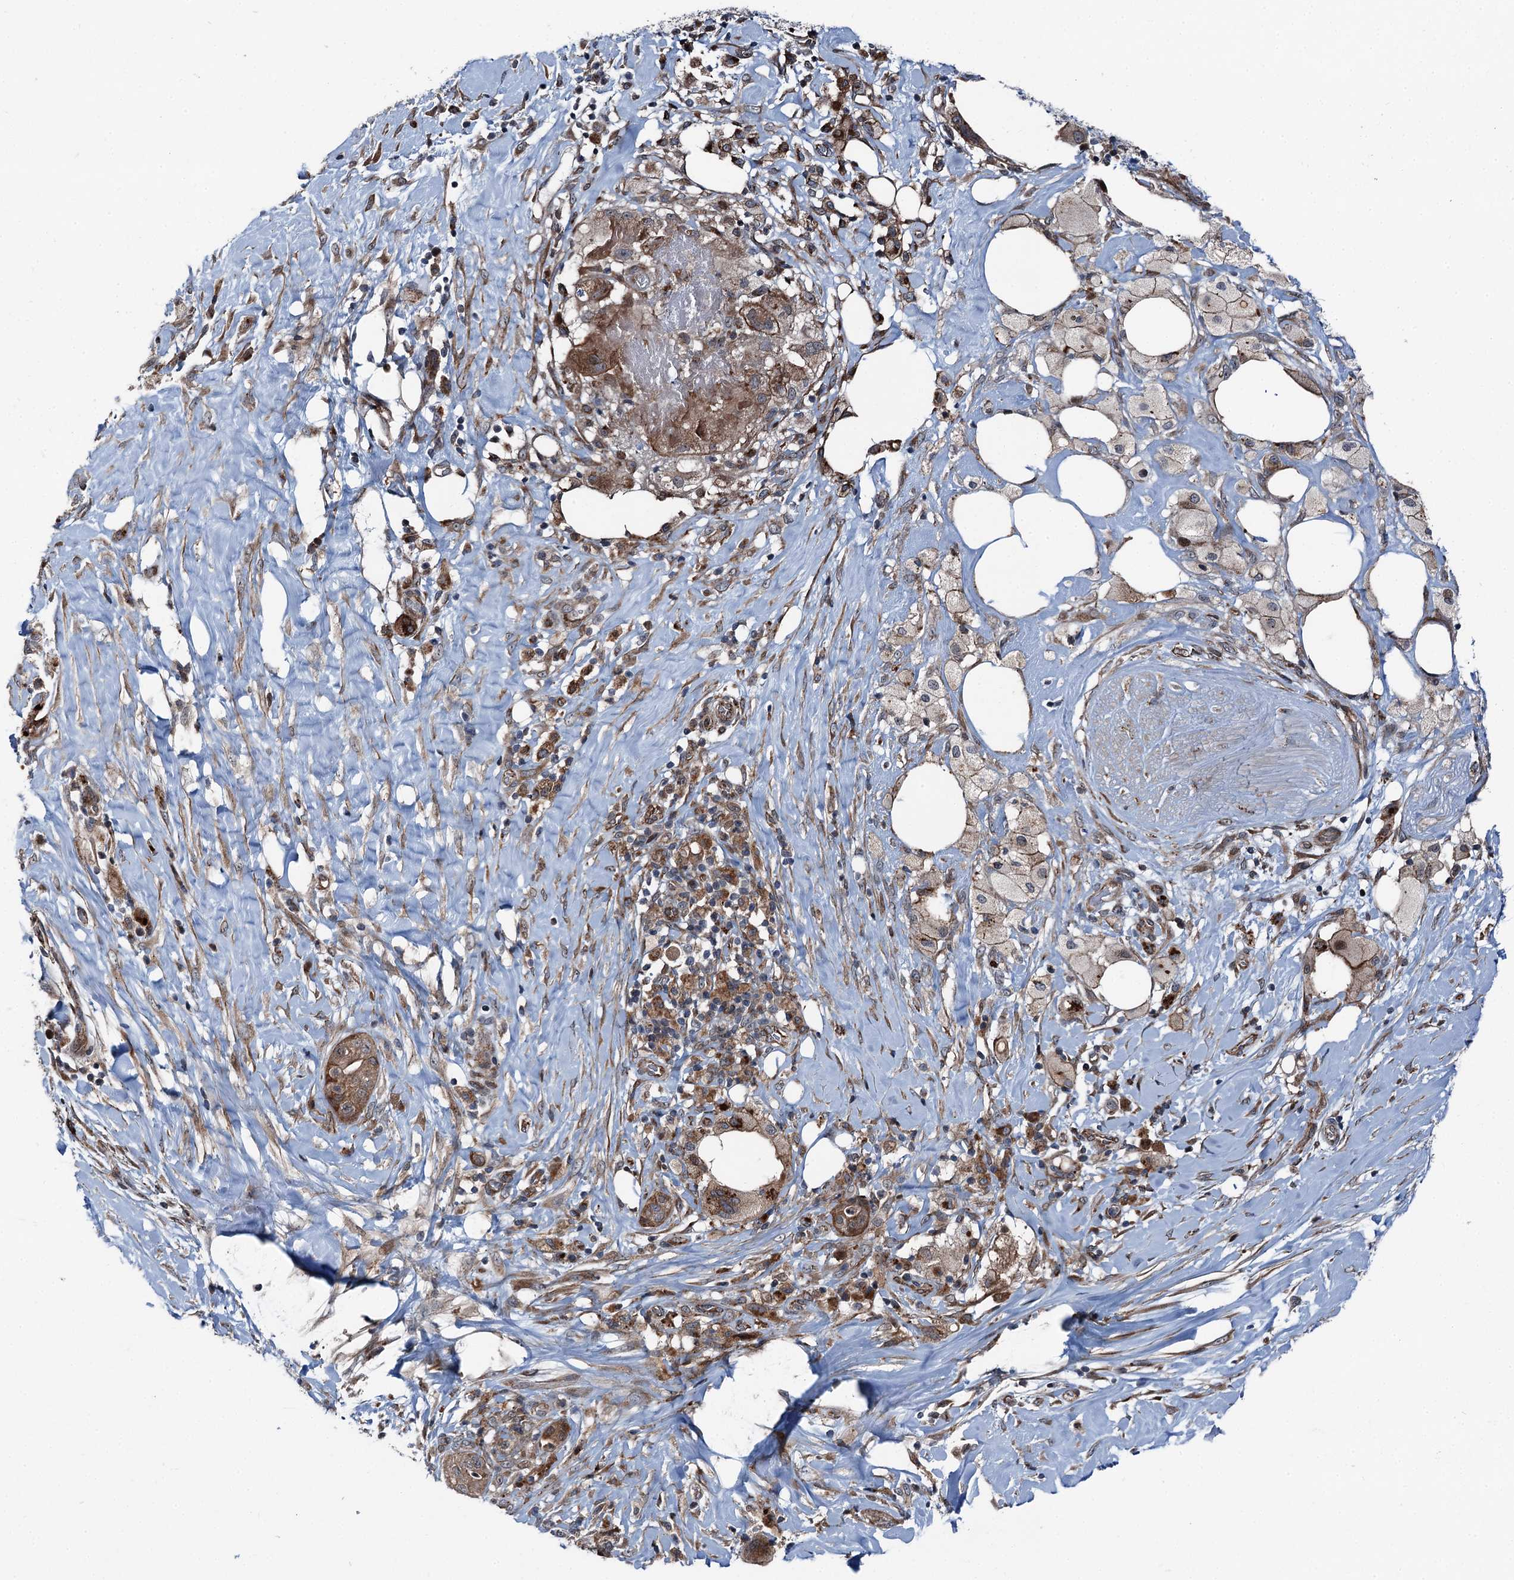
{"staining": {"intensity": "moderate", "quantity": ">75%", "location": "cytoplasmic/membranous"}, "tissue": "pancreatic cancer", "cell_type": "Tumor cells", "image_type": "cancer", "snomed": [{"axis": "morphology", "description": "Adenocarcinoma, NOS"}, {"axis": "topography", "description": "Pancreas"}], "caption": "Protein staining of pancreatic cancer (adenocarcinoma) tissue displays moderate cytoplasmic/membranous staining in about >75% of tumor cells.", "gene": "POLR1D", "patient": {"sex": "male", "age": 58}}